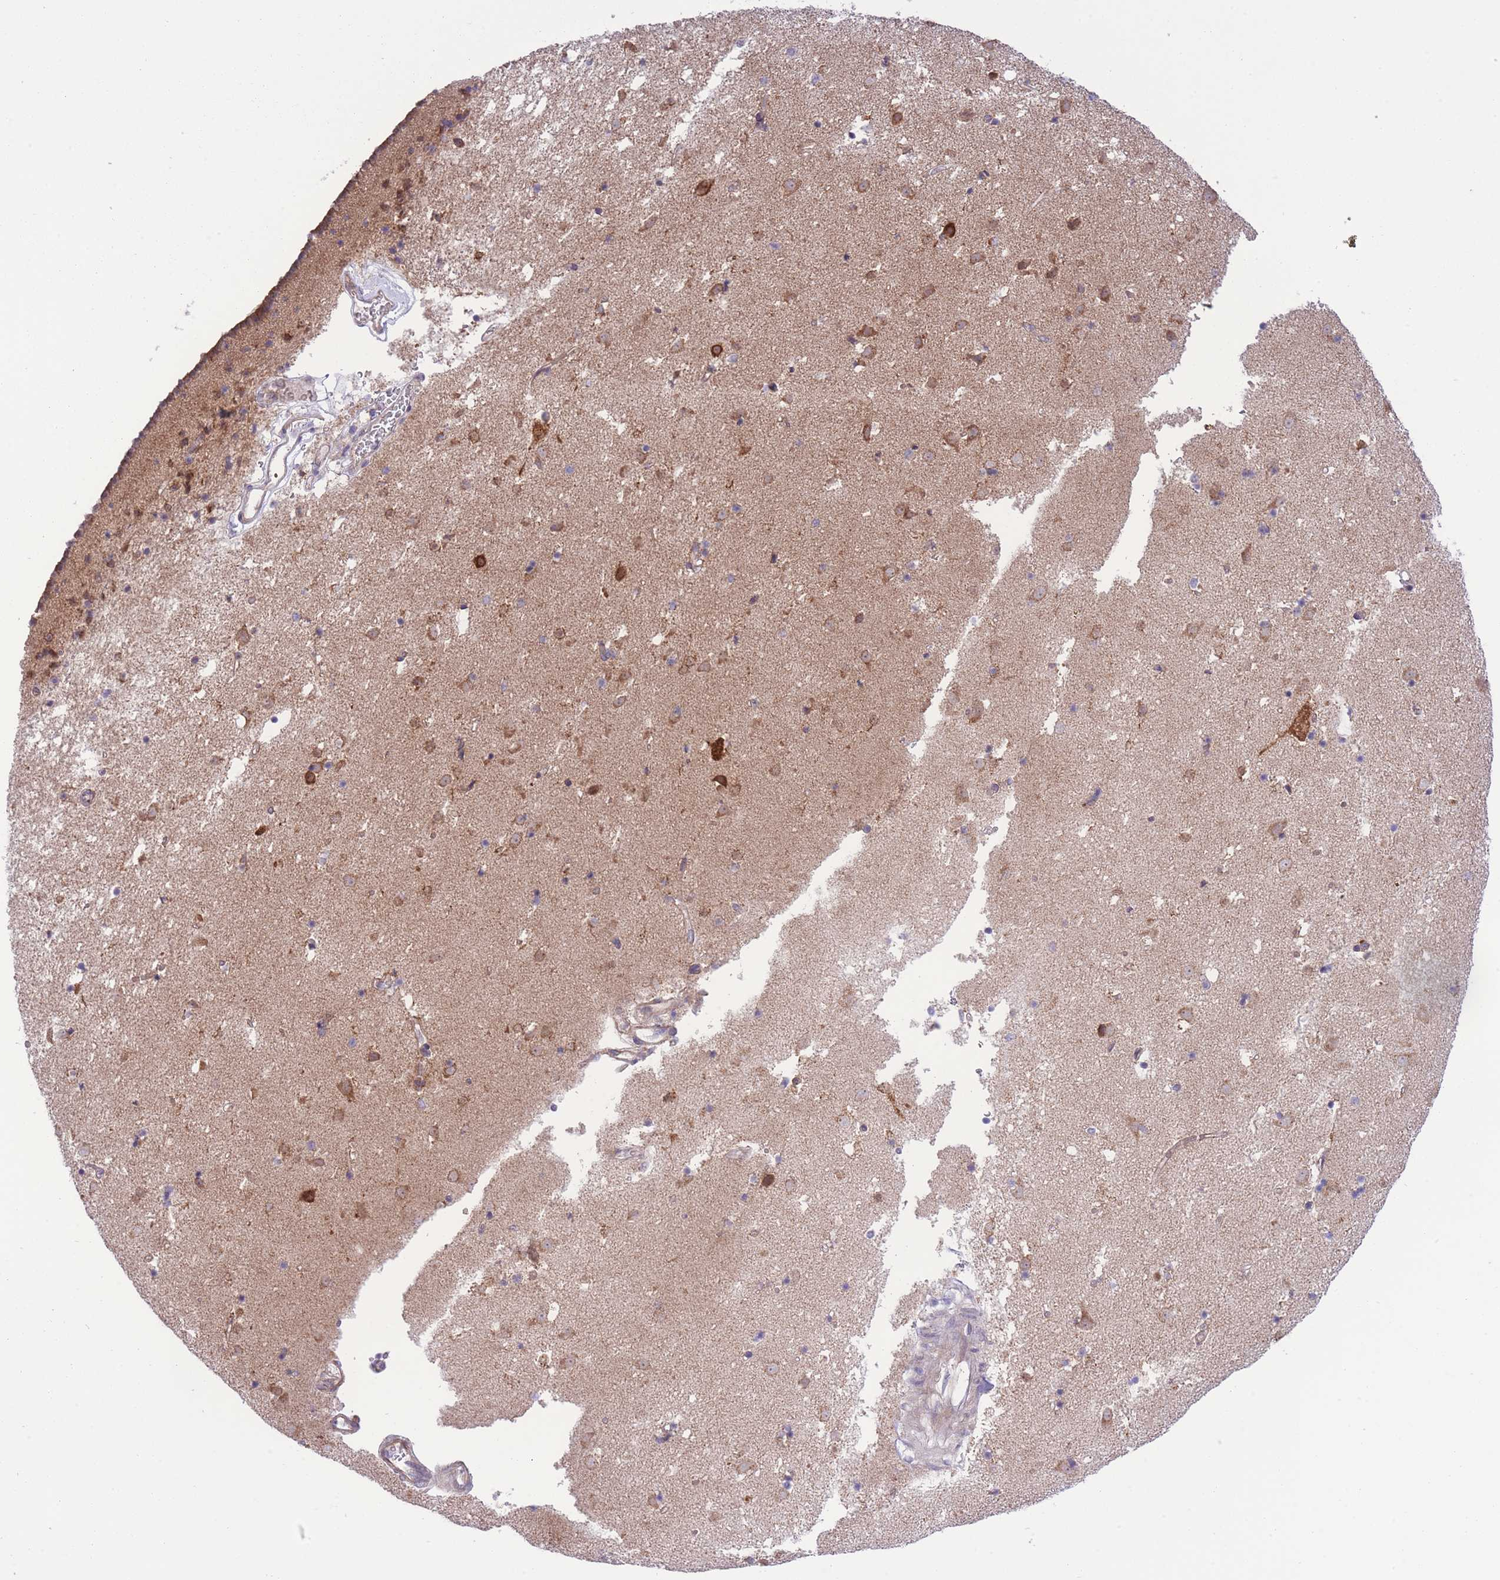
{"staining": {"intensity": "moderate", "quantity": "<25%", "location": "cytoplasmic/membranous"}, "tissue": "caudate", "cell_type": "Glial cells", "image_type": "normal", "snomed": [{"axis": "morphology", "description": "Normal tissue, NOS"}, {"axis": "topography", "description": "Lateral ventricle wall"}], "caption": "Glial cells reveal low levels of moderate cytoplasmic/membranous expression in approximately <25% of cells in unremarkable caudate.", "gene": "WWOX", "patient": {"sex": "male", "age": 58}}